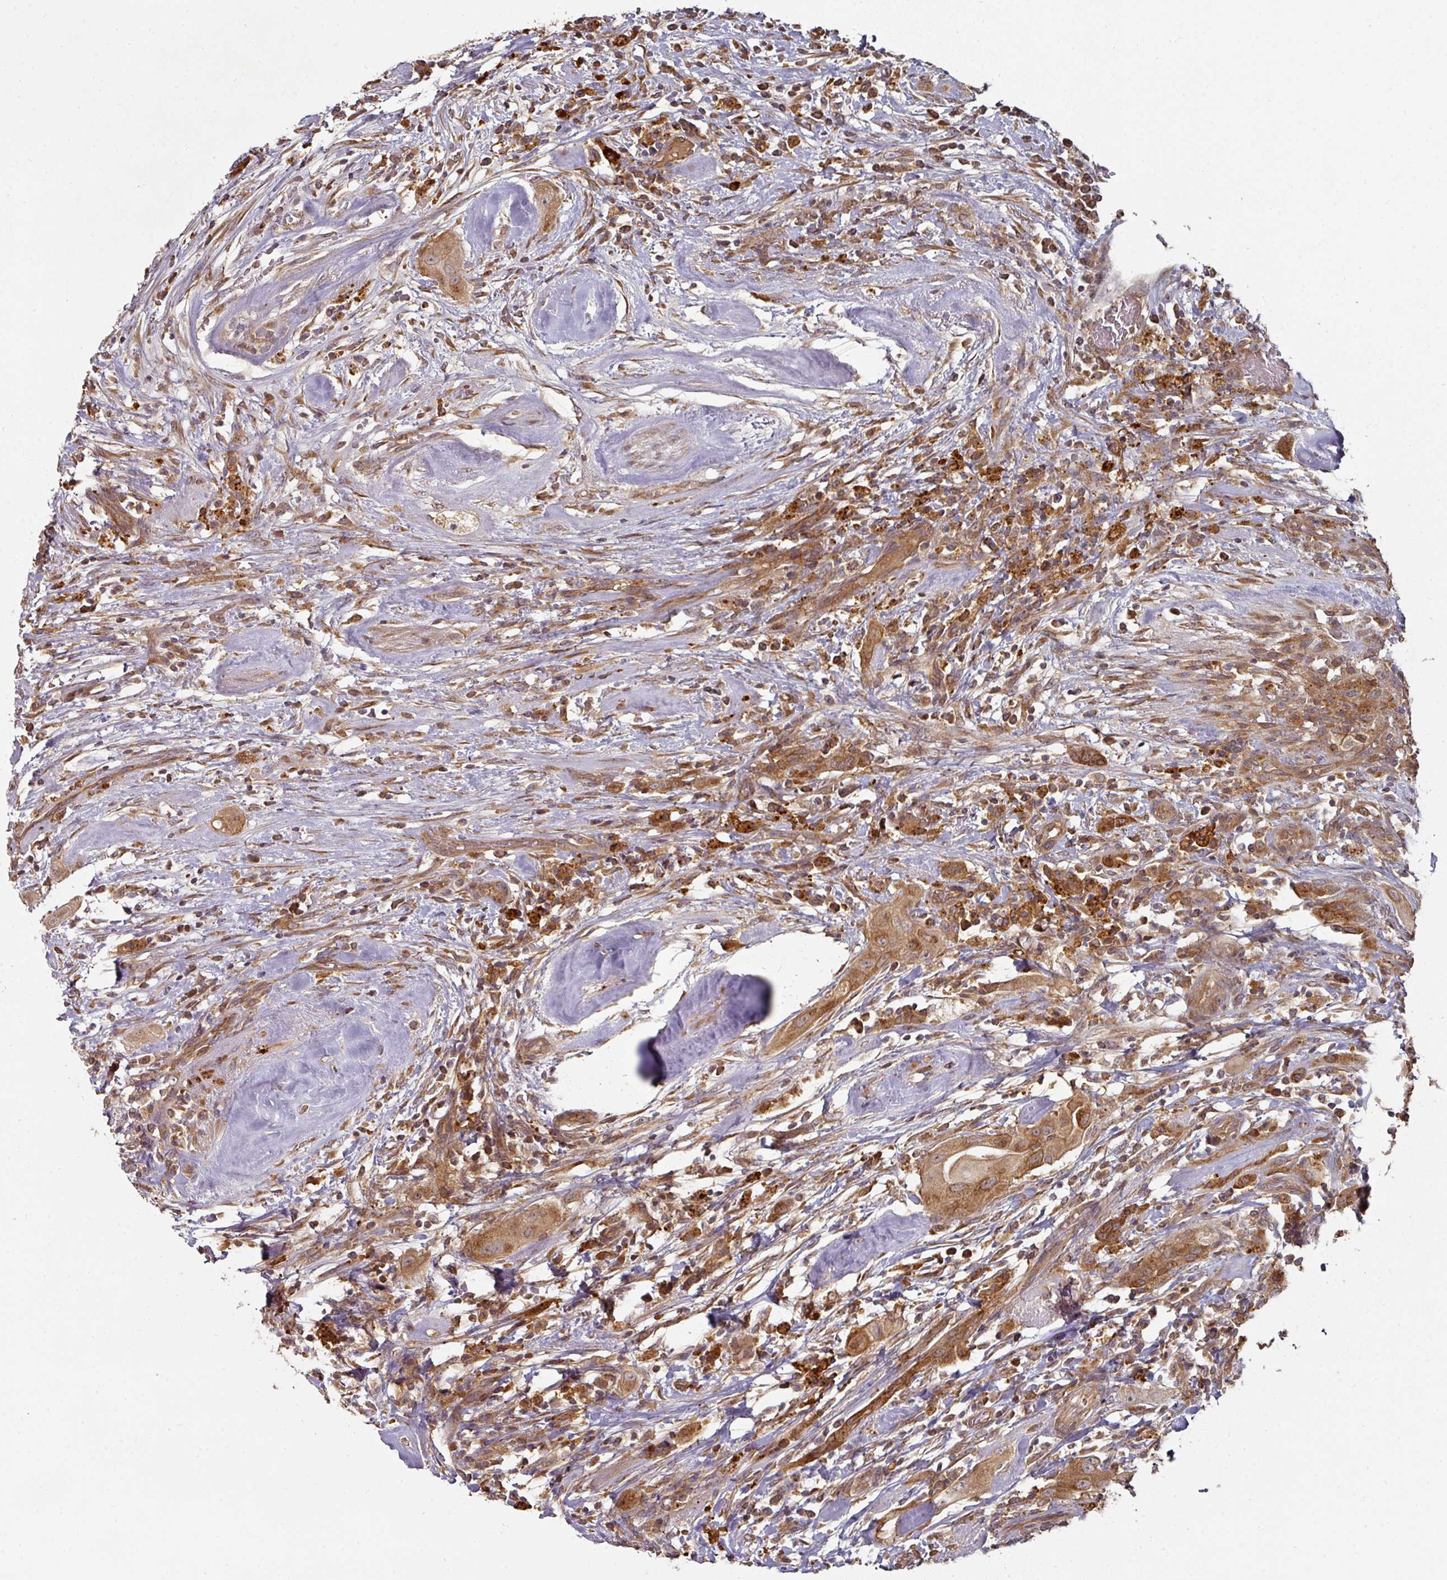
{"staining": {"intensity": "moderate", "quantity": ">75%", "location": "cytoplasmic/membranous"}, "tissue": "thyroid cancer", "cell_type": "Tumor cells", "image_type": "cancer", "snomed": [{"axis": "morphology", "description": "Papillary adenocarcinoma, NOS"}, {"axis": "topography", "description": "Thyroid gland"}], "caption": "Moderate cytoplasmic/membranous protein staining is appreciated in approximately >75% of tumor cells in thyroid cancer. The staining was performed using DAB (3,3'-diaminobenzidine) to visualize the protein expression in brown, while the nuclei were stained in blue with hematoxylin (Magnification: 20x).", "gene": "CEP95", "patient": {"sex": "female", "age": 59}}